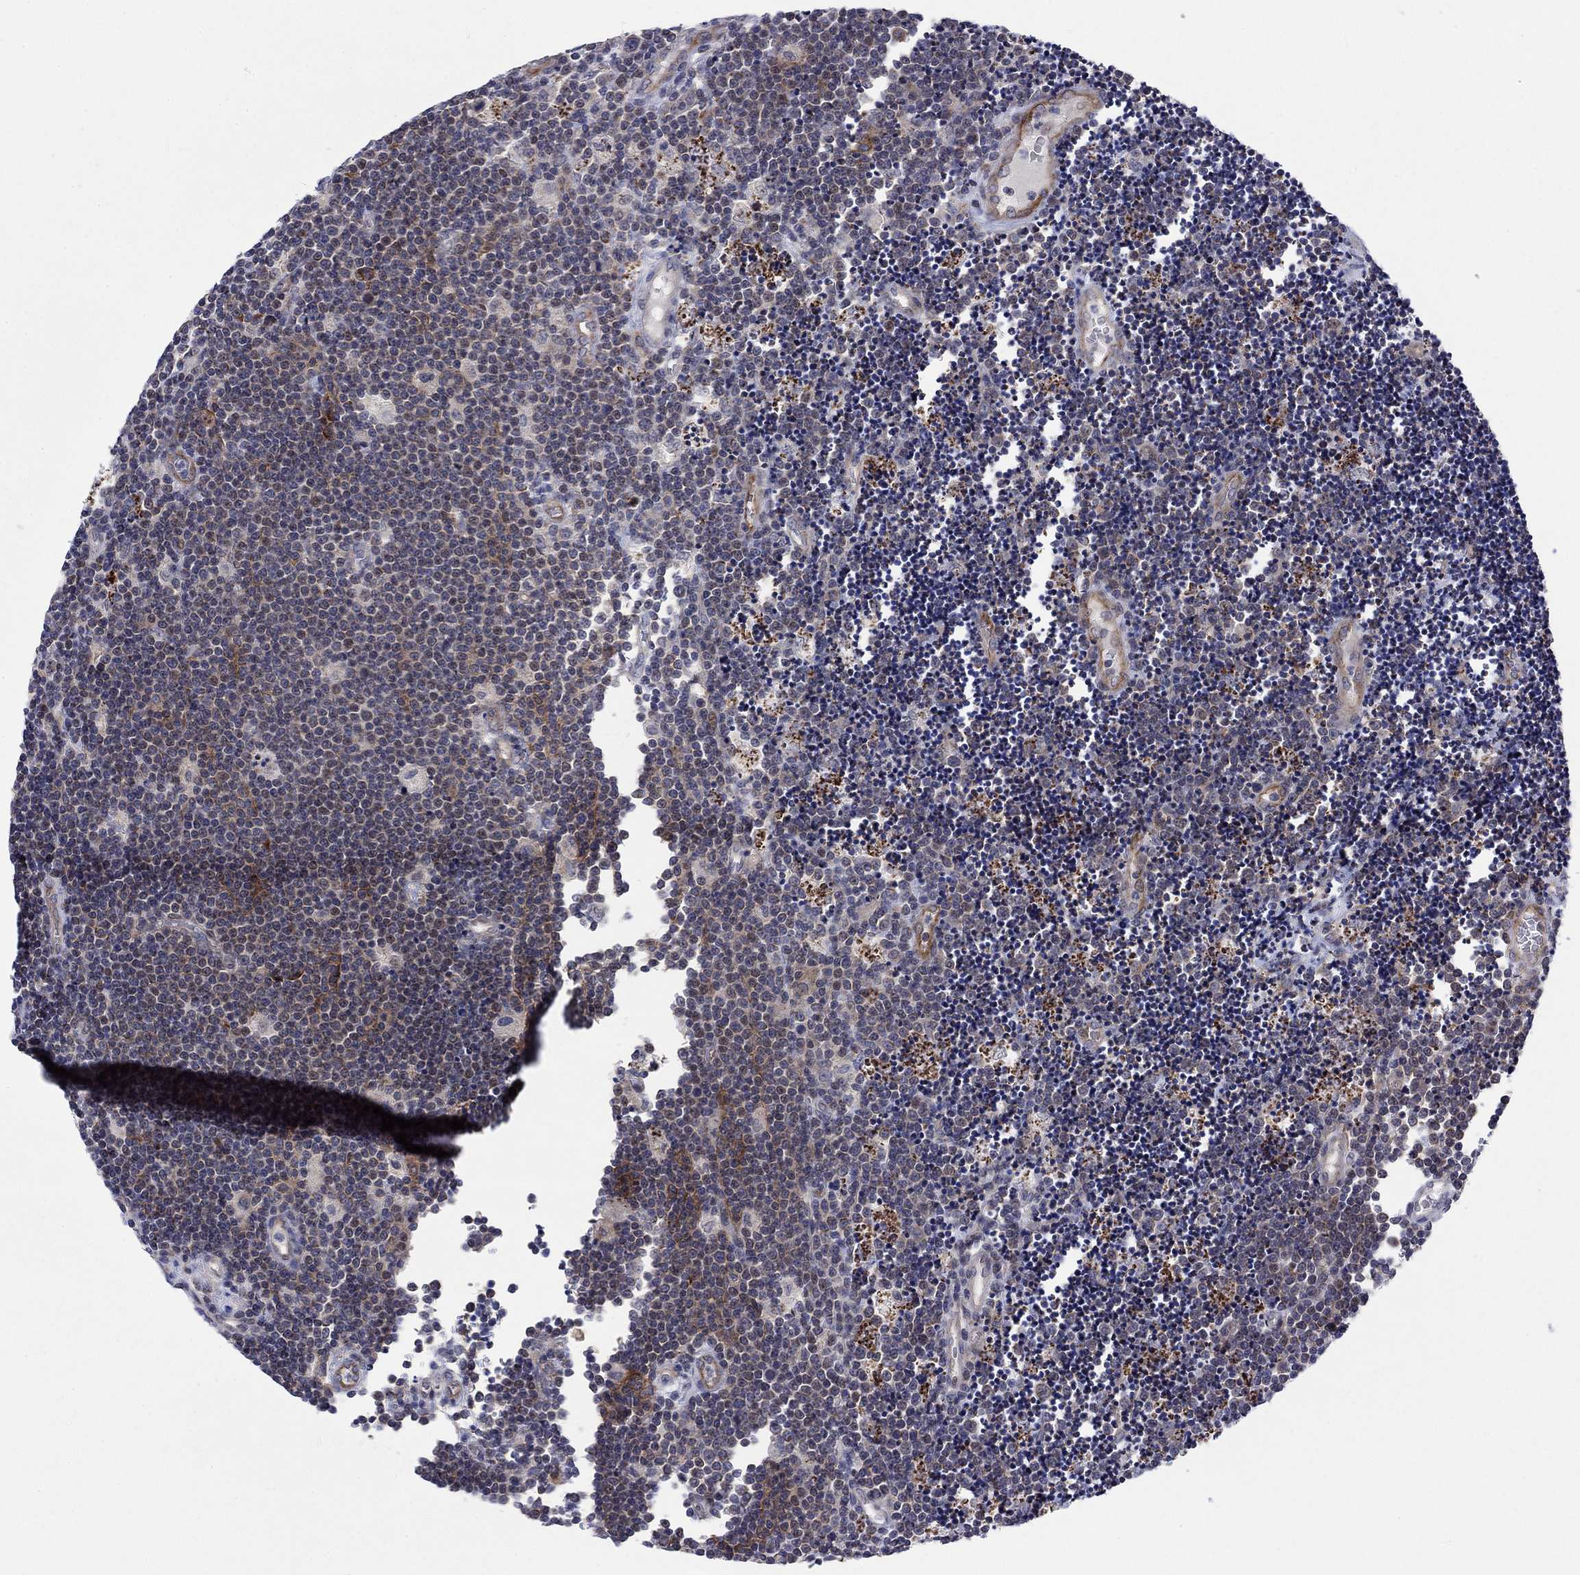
{"staining": {"intensity": "moderate", "quantity": "<25%", "location": "cytoplasmic/membranous"}, "tissue": "lymphoma", "cell_type": "Tumor cells", "image_type": "cancer", "snomed": [{"axis": "morphology", "description": "Malignant lymphoma, non-Hodgkin's type, Low grade"}, {"axis": "topography", "description": "Brain"}], "caption": "A brown stain labels moderate cytoplasmic/membranous expression of a protein in human lymphoma tumor cells. (brown staining indicates protein expression, while blue staining denotes nuclei).", "gene": "SLC35F2", "patient": {"sex": "female", "age": 66}}